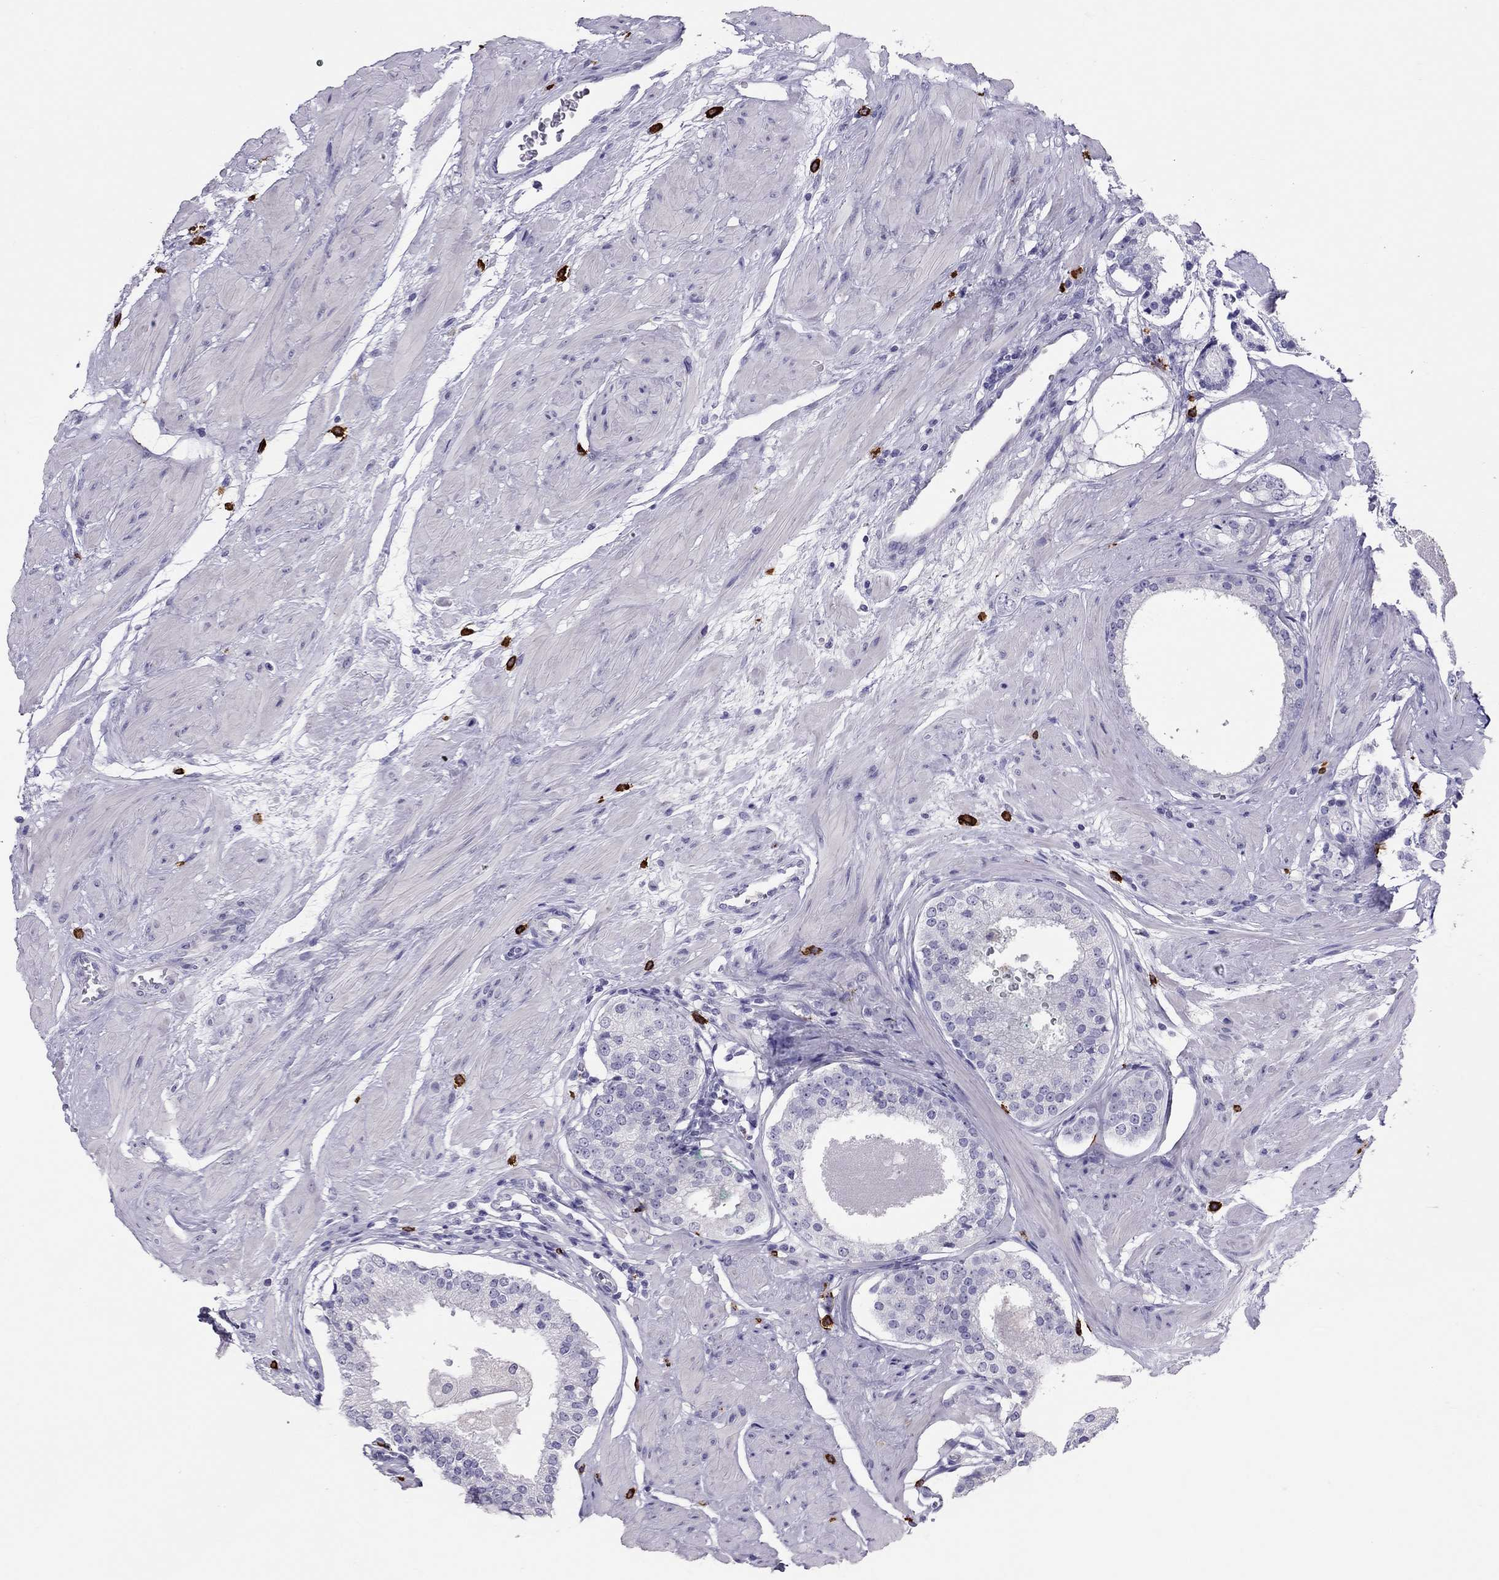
{"staining": {"intensity": "negative", "quantity": "none", "location": "none"}, "tissue": "prostate cancer", "cell_type": "Tumor cells", "image_type": "cancer", "snomed": [{"axis": "morphology", "description": "Adenocarcinoma, Low grade"}, {"axis": "topography", "description": "Prostate"}], "caption": "A histopathology image of prostate cancer stained for a protein demonstrates no brown staining in tumor cells.", "gene": "IL17REL", "patient": {"sex": "male", "age": 60}}